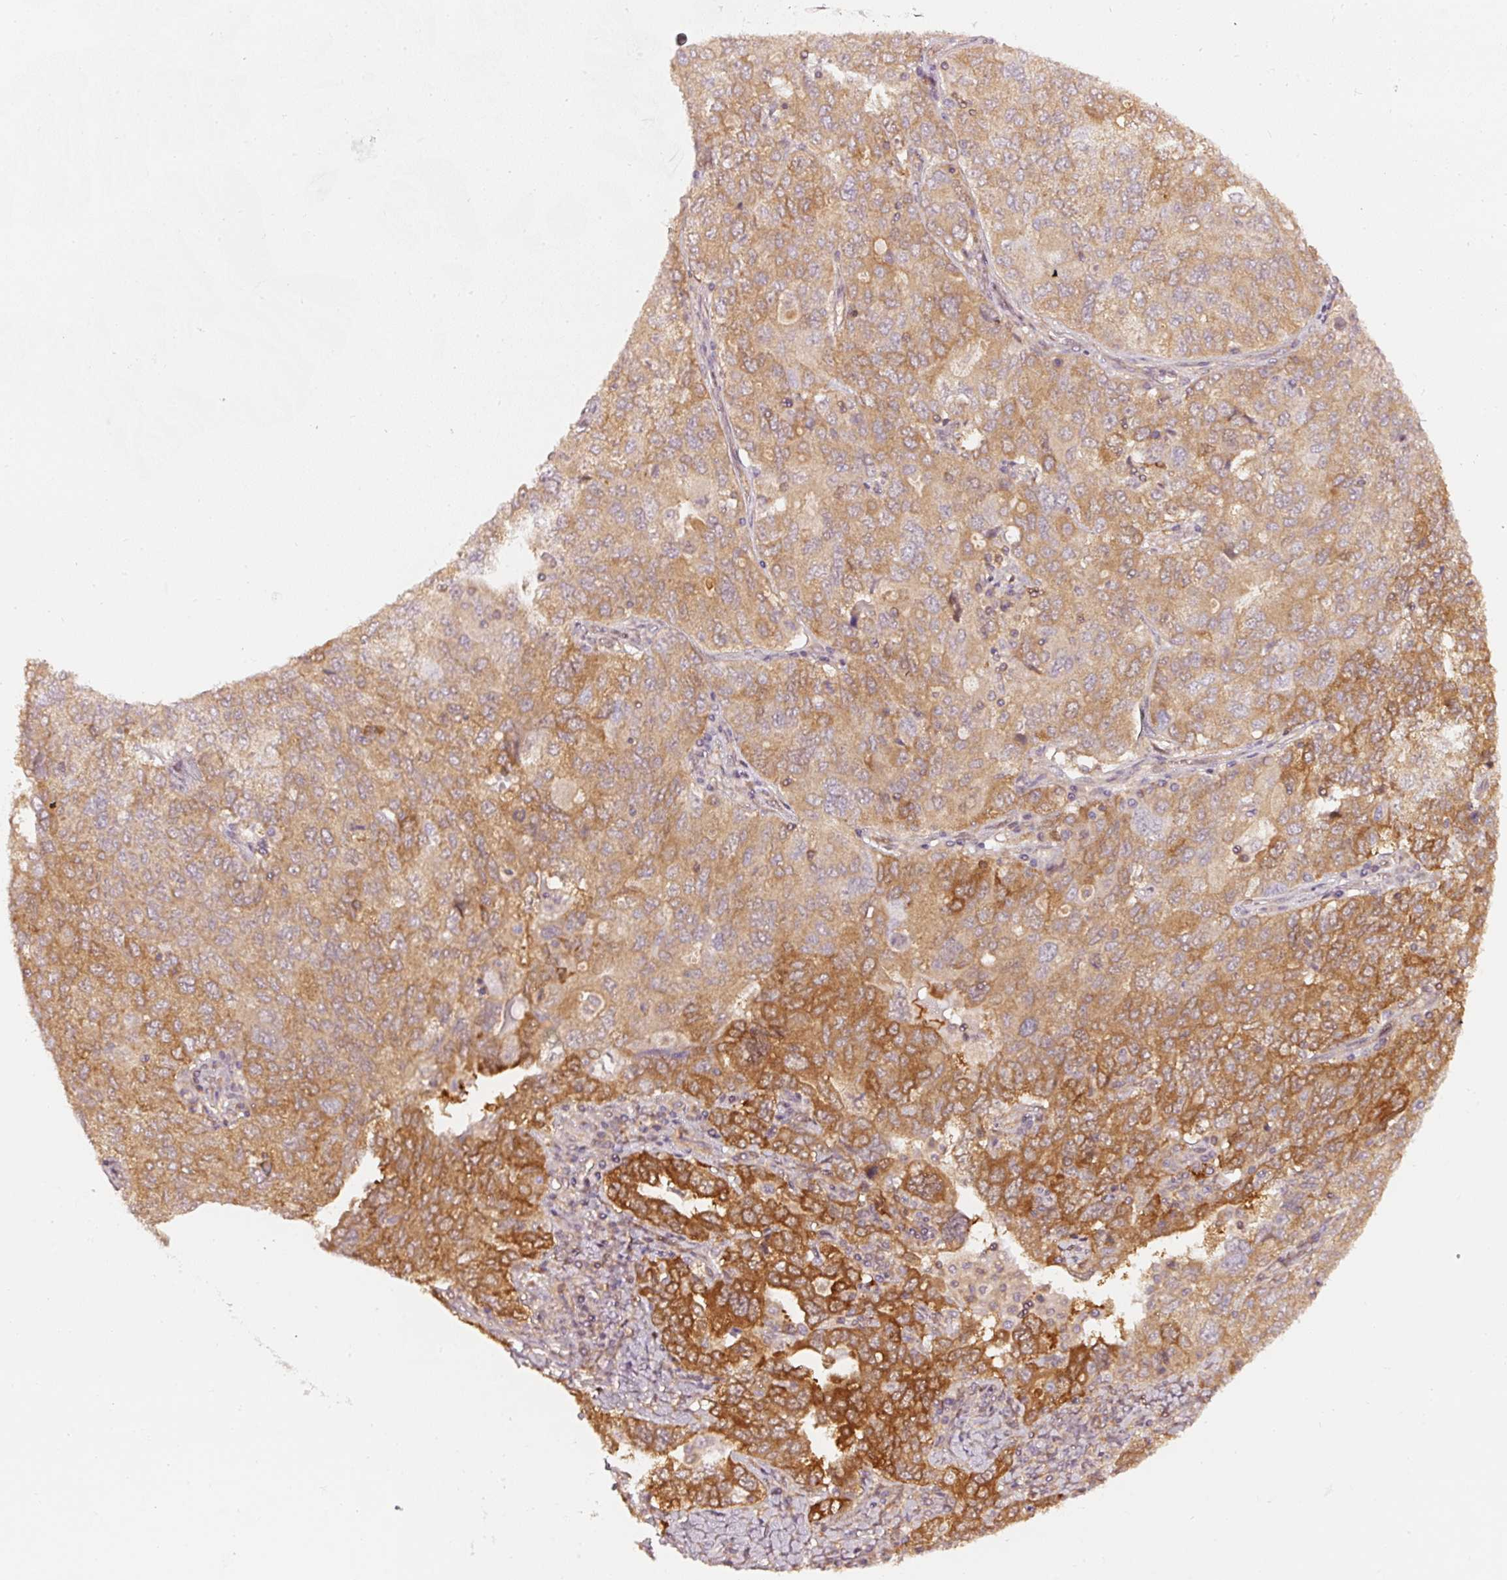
{"staining": {"intensity": "strong", "quantity": "25%-75%", "location": "cytoplasmic/membranous"}, "tissue": "ovarian cancer", "cell_type": "Tumor cells", "image_type": "cancer", "snomed": [{"axis": "morphology", "description": "Carcinoma, endometroid"}, {"axis": "topography", "description": "Ovary"}], "caption": "Immunohistochemical staining of human endometroid carcinoma (ovarian) reveals high levels of strong cytoplasmic/membranous expression in about 25%-75% of tumor cells. (DAB IHC with brightfield microscopy, high magnification).", "gene": "ASMTL", "patient": {"sex": "female", "age": 62}}